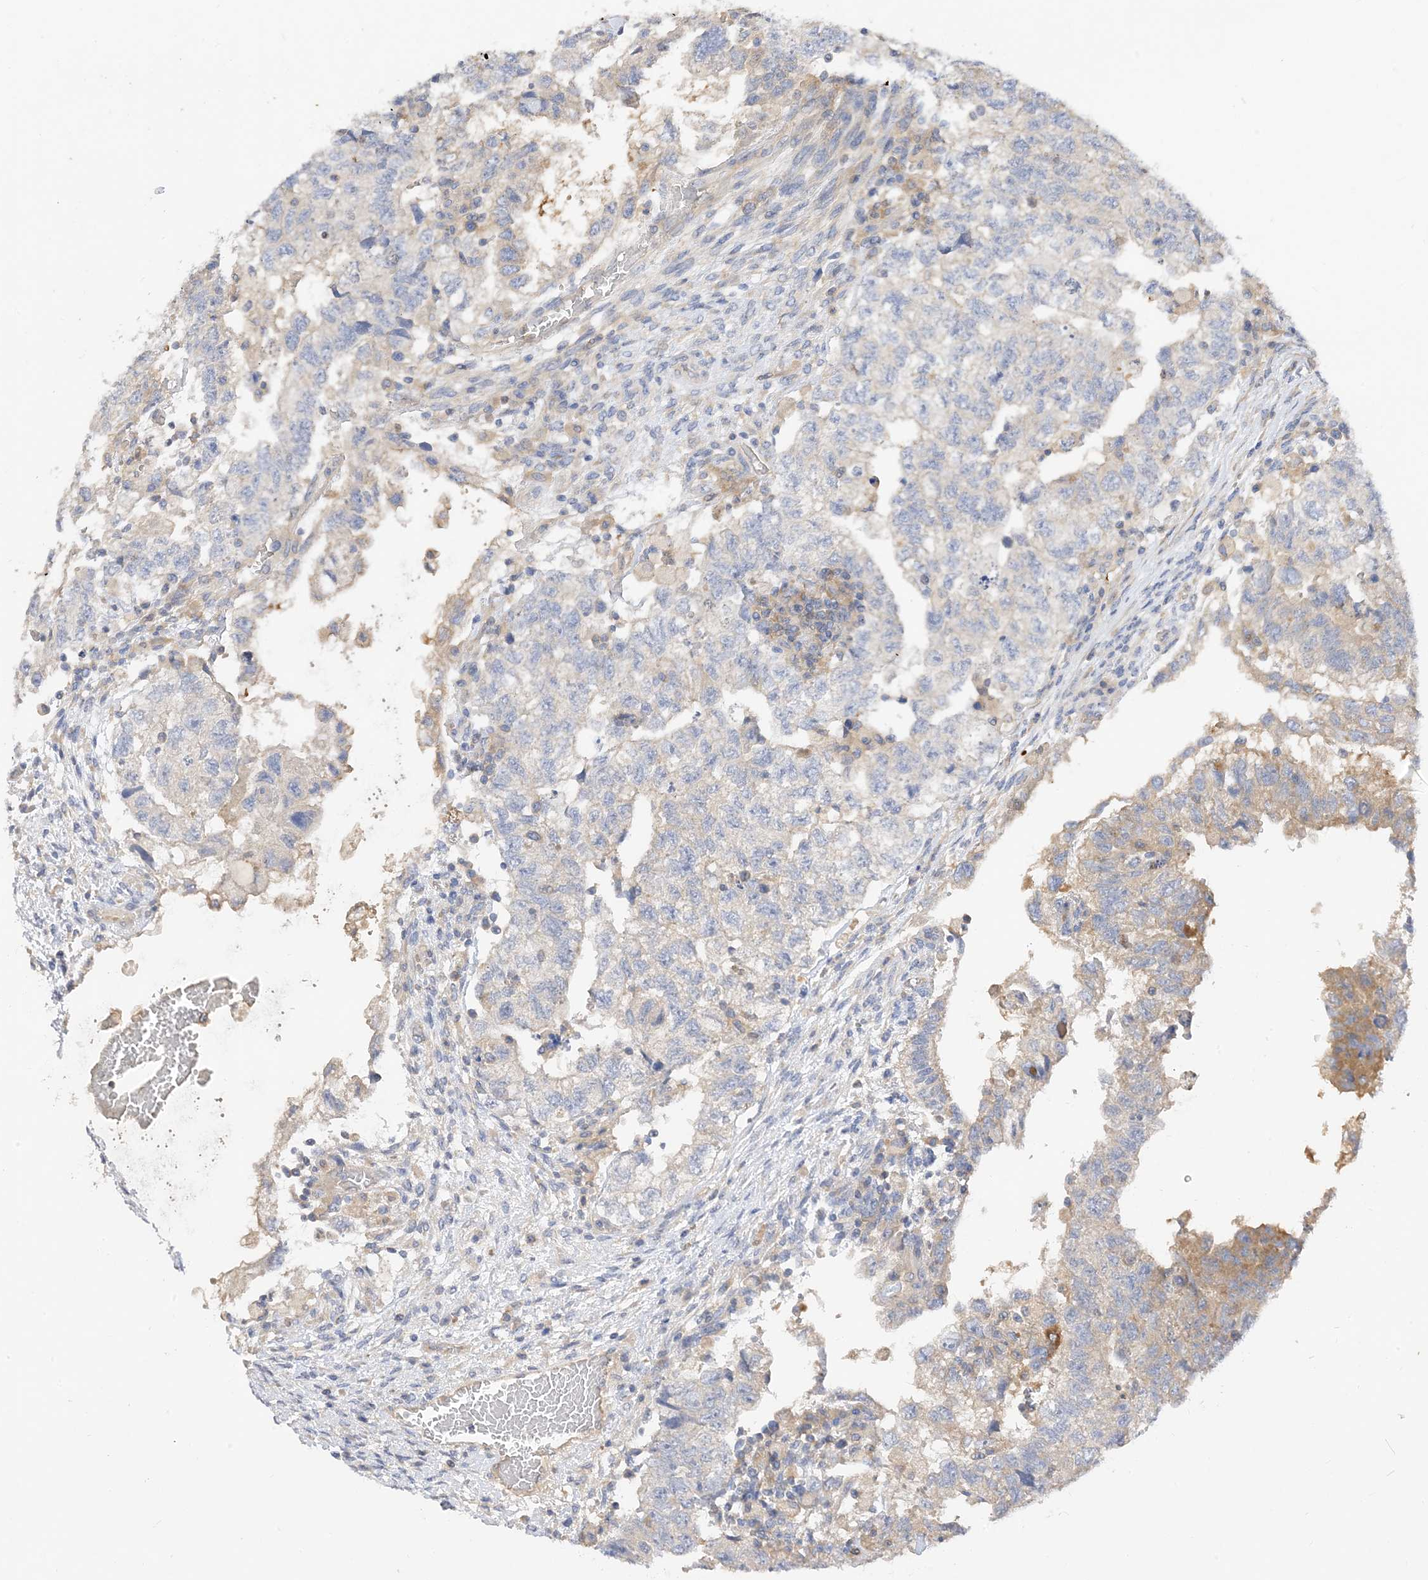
{"staining": {"intensity": "weak", "quantity": "<25%", "location": "cytoplasmic/membranous"}, "tissue": "testis cancer", "cell_type": "Tumor cells", "image_type": "cancer", "snomed": [{"axis": "morphology", "description": "Carcinoma, Embryonal, NOS"}, {"axis": "topography", "description": "Testis"}], "caption": "IHC photomicrograph of neoplastic tissue: embryonal carcinoma (testis) stained with DAB (3,3'-diaminobenzidine) reveals no significant protein staining in tumor cells.", "gene": "ARV1", "patient": {"sex": "male", "age": 36}}